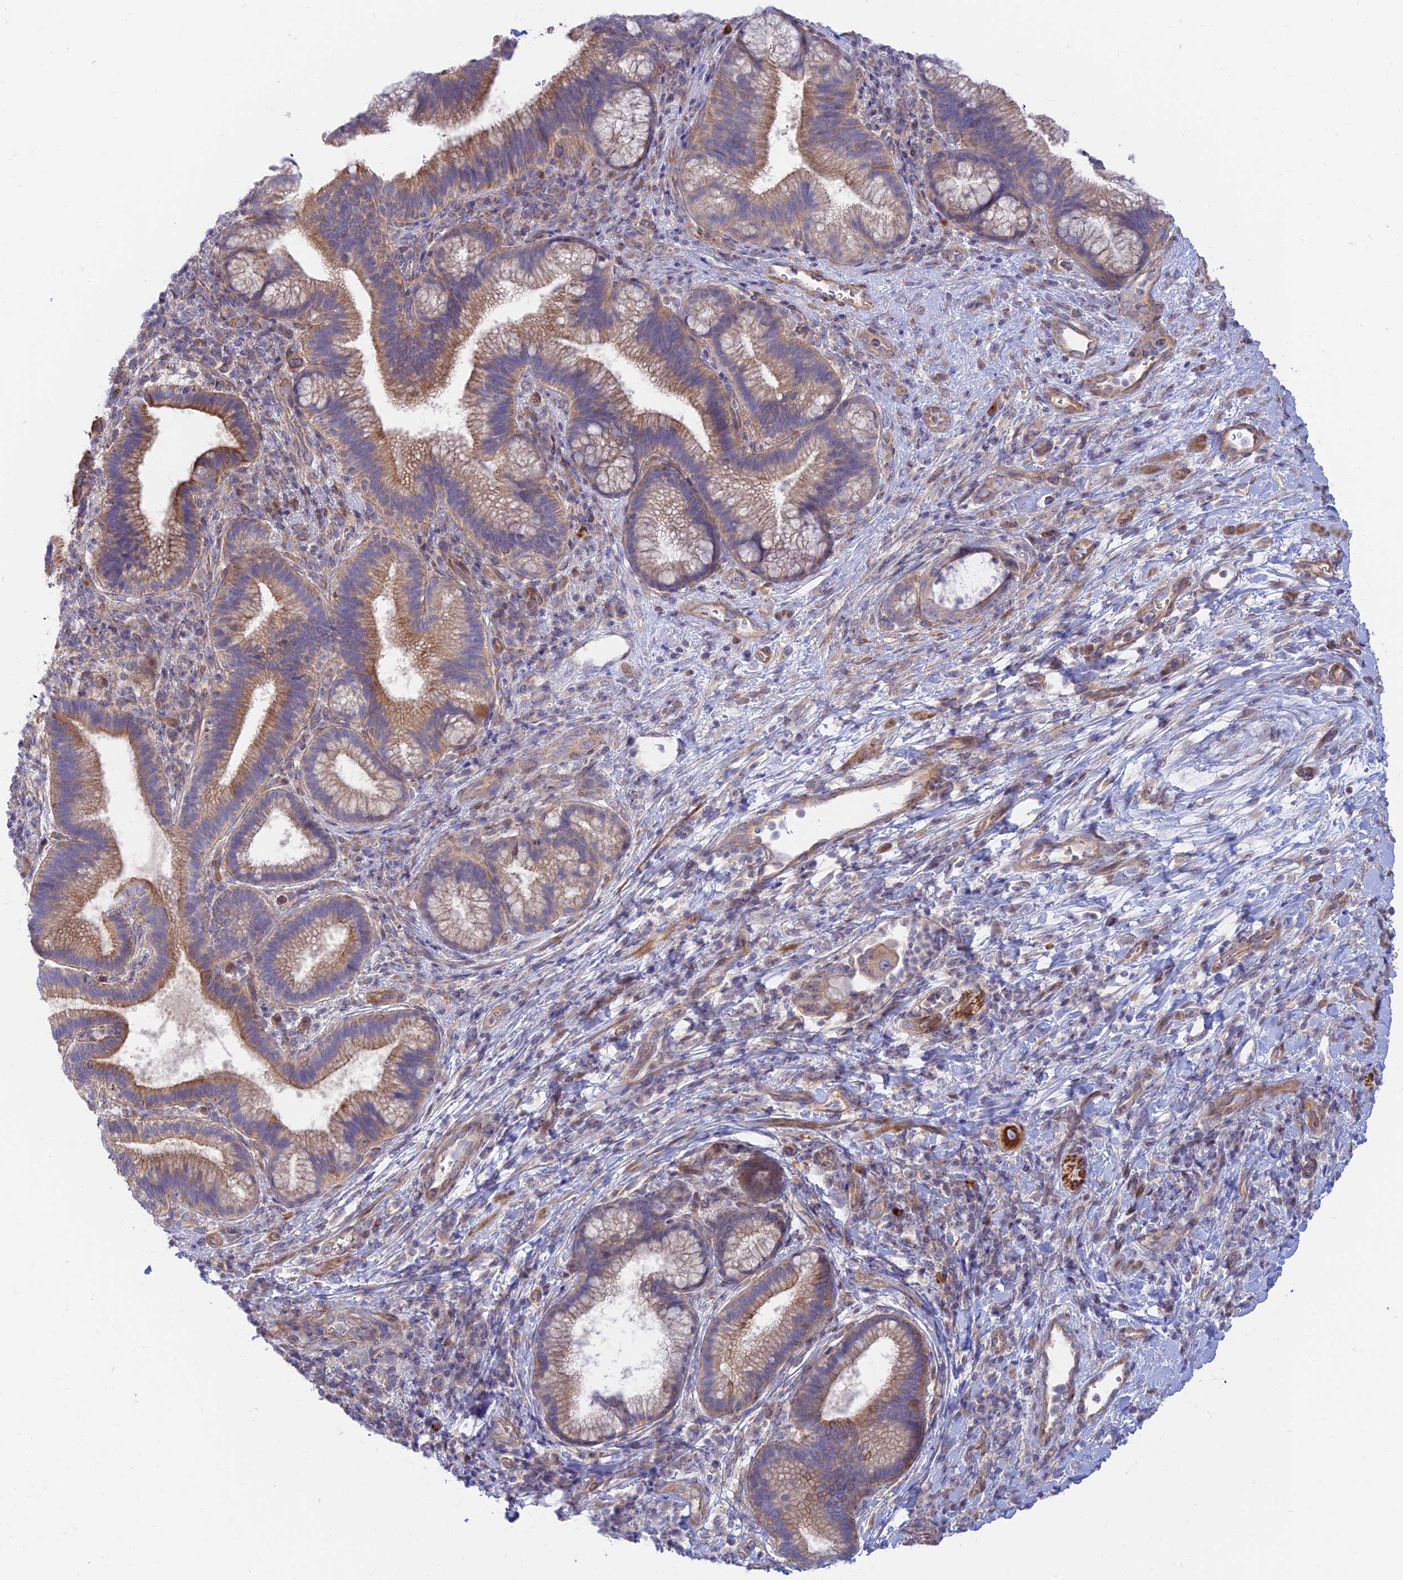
{"staining": {"intensity": "moderate", "quantity": ">75%", "location": "cytoplasmic/membranous"}, "tissue": "pancreatic cancer", "cell_type": "Tumor cells", "image_type": "cancer", "snomed": [{"axis": "morphology", "description": "Normal tissue, NOS"}, {"axis": "morphology", "description": "Adenocarcinoma, NOS"}, {"axis": "topography", "description": "Pancreas"}], "caption": "A photomicrograph of human pancreatic cancer stained for a protein displays moderate cytoplasmic/membranous brown staining in tumor cells.", "gene": "KCNAB1", "patient": {"sex": "female", "age": 55}}